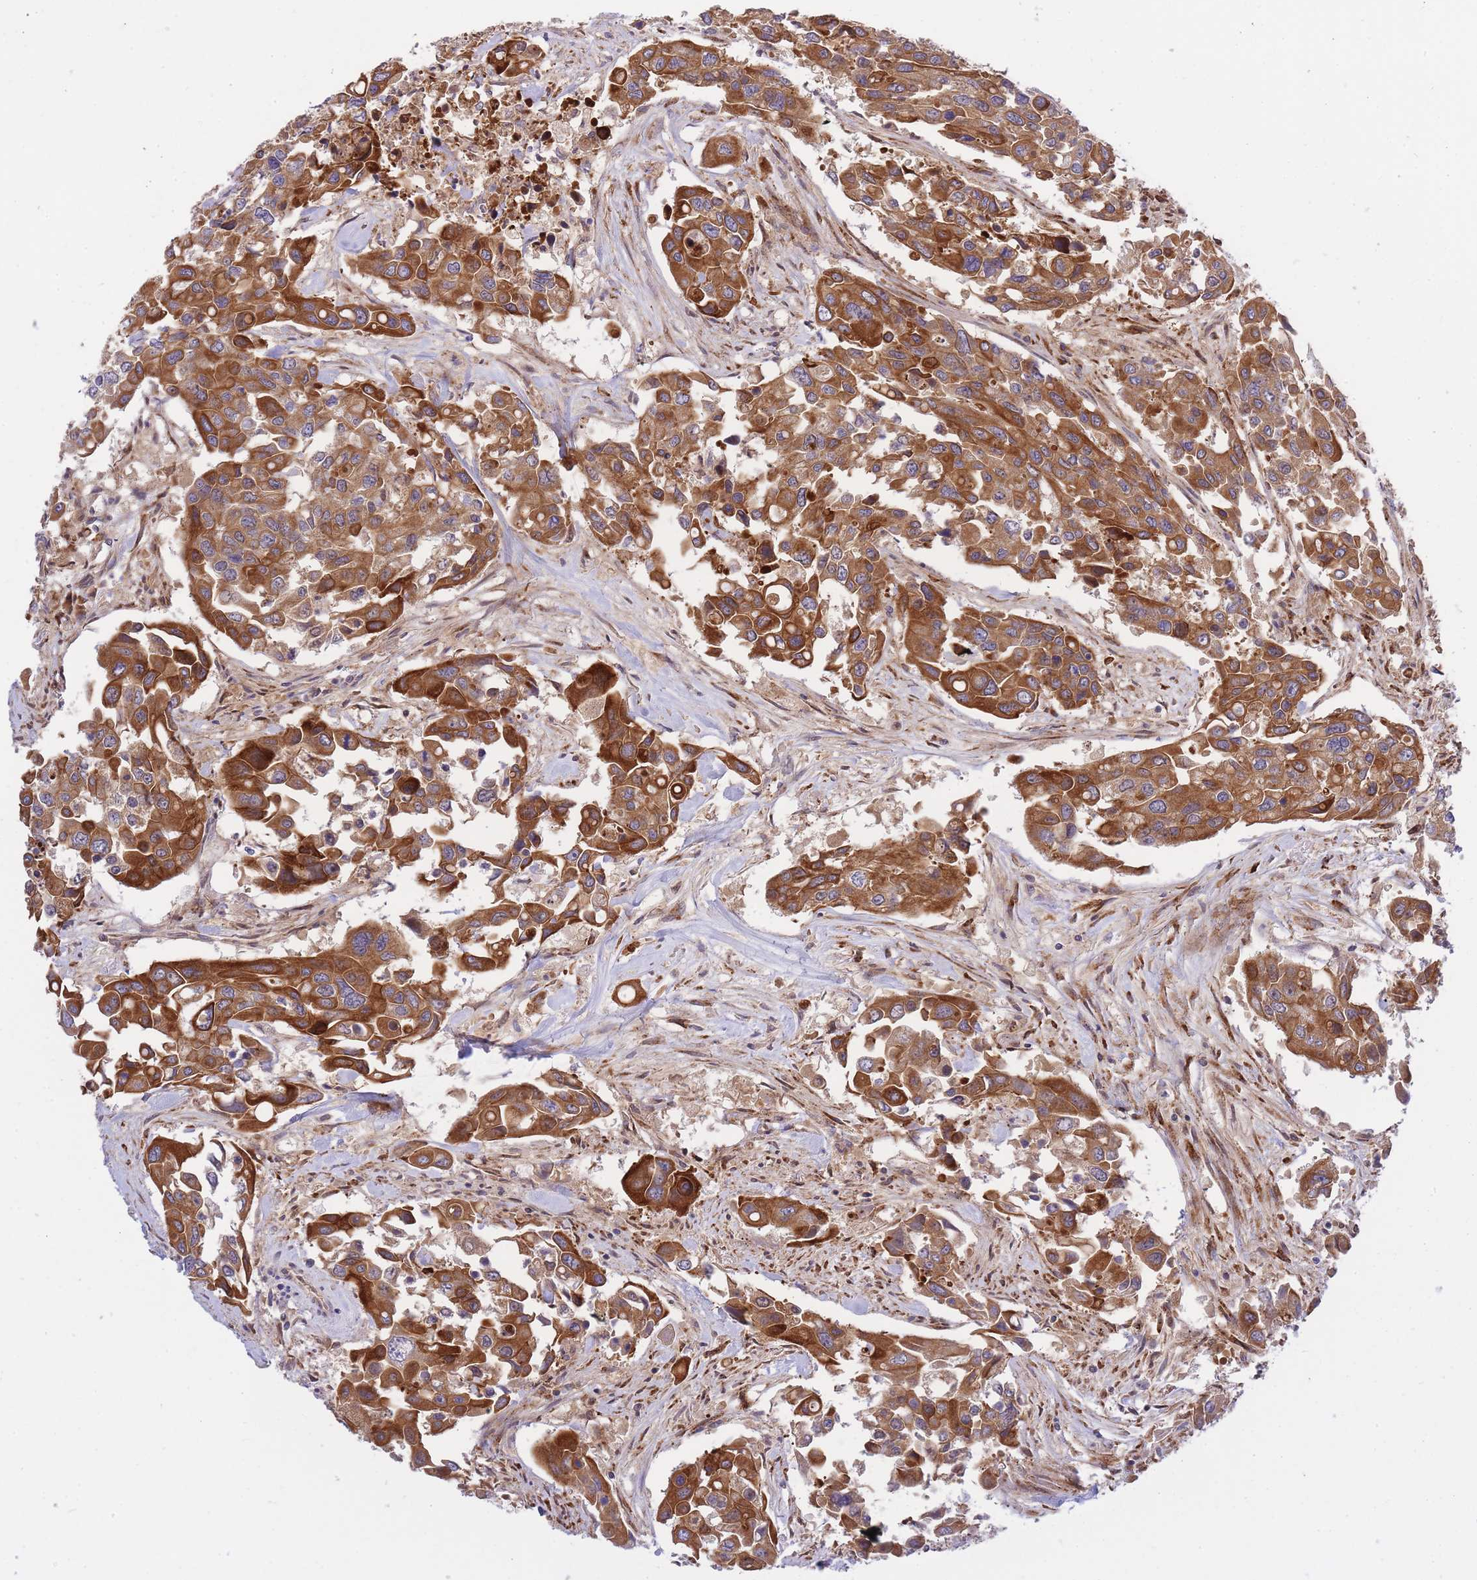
{"staining": {"intensity": "strong", "quantity": ">75%", "location": "cytoplasmic/membranous"}, "tissue": "colorectal cancer", "cell_type": "Tumor cells", "image_type": "cancer", "snomed": [{"axis": "morphology", "description": "Adenocarcinoma, NOS"}, {"axis": "topography", "description": "Colon"}], "caption": "Adenocarcinoma (colorectal) was stained to show a protein in brown. There is high levels of strong cytoplasmic/membranous positivity in approximately >75% of tumor cells. The staining was performed using DAB (3,3'-diaminobenzidine), with brown indicating positive protein expression. Nuclei are stained blue with hematoxylin.", "gene": "EIF2B2", "patient": {"sex": "male", "age": 77}}